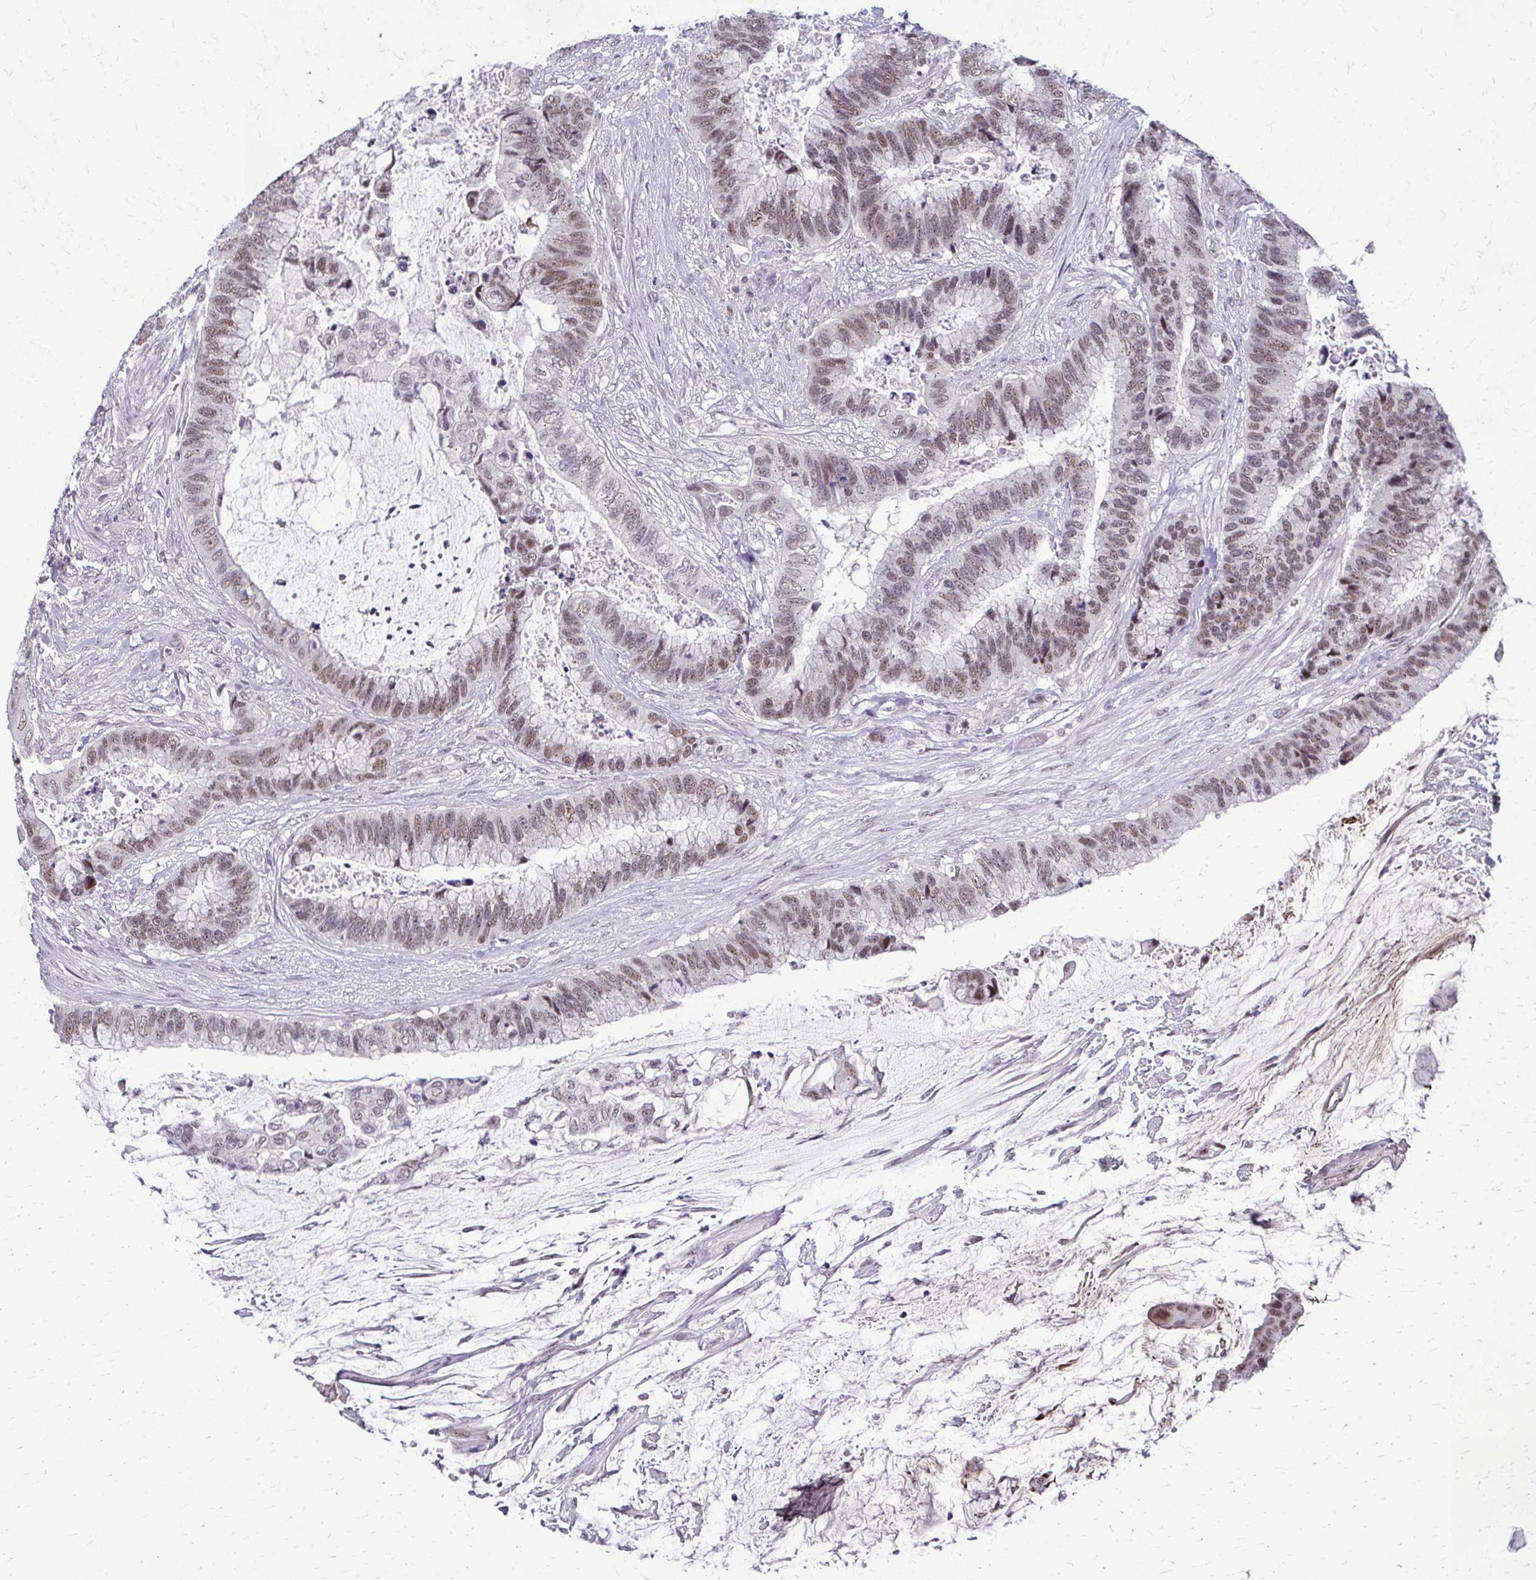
{"staining": {"intensity": "weak", "quantity": ">75%", "location": "nuclear"}, "tissue": "colorectal cancer", "cell_type": "Tumor cells", "image_type": "cancer", "snomed": [{"axis": "morphology", "description": "Adenocarcinoma, NOS"}, {"axis": "topography", "description": "Rectum"}], "caption": "Immunohistochemical staining of human adenocarcinoma (colorectal) exhibits low levels of weak nuclear staining in about >75% of tumor cells.", "gene": "MAF1", "patient": {"sex": "female", "age": 59}}